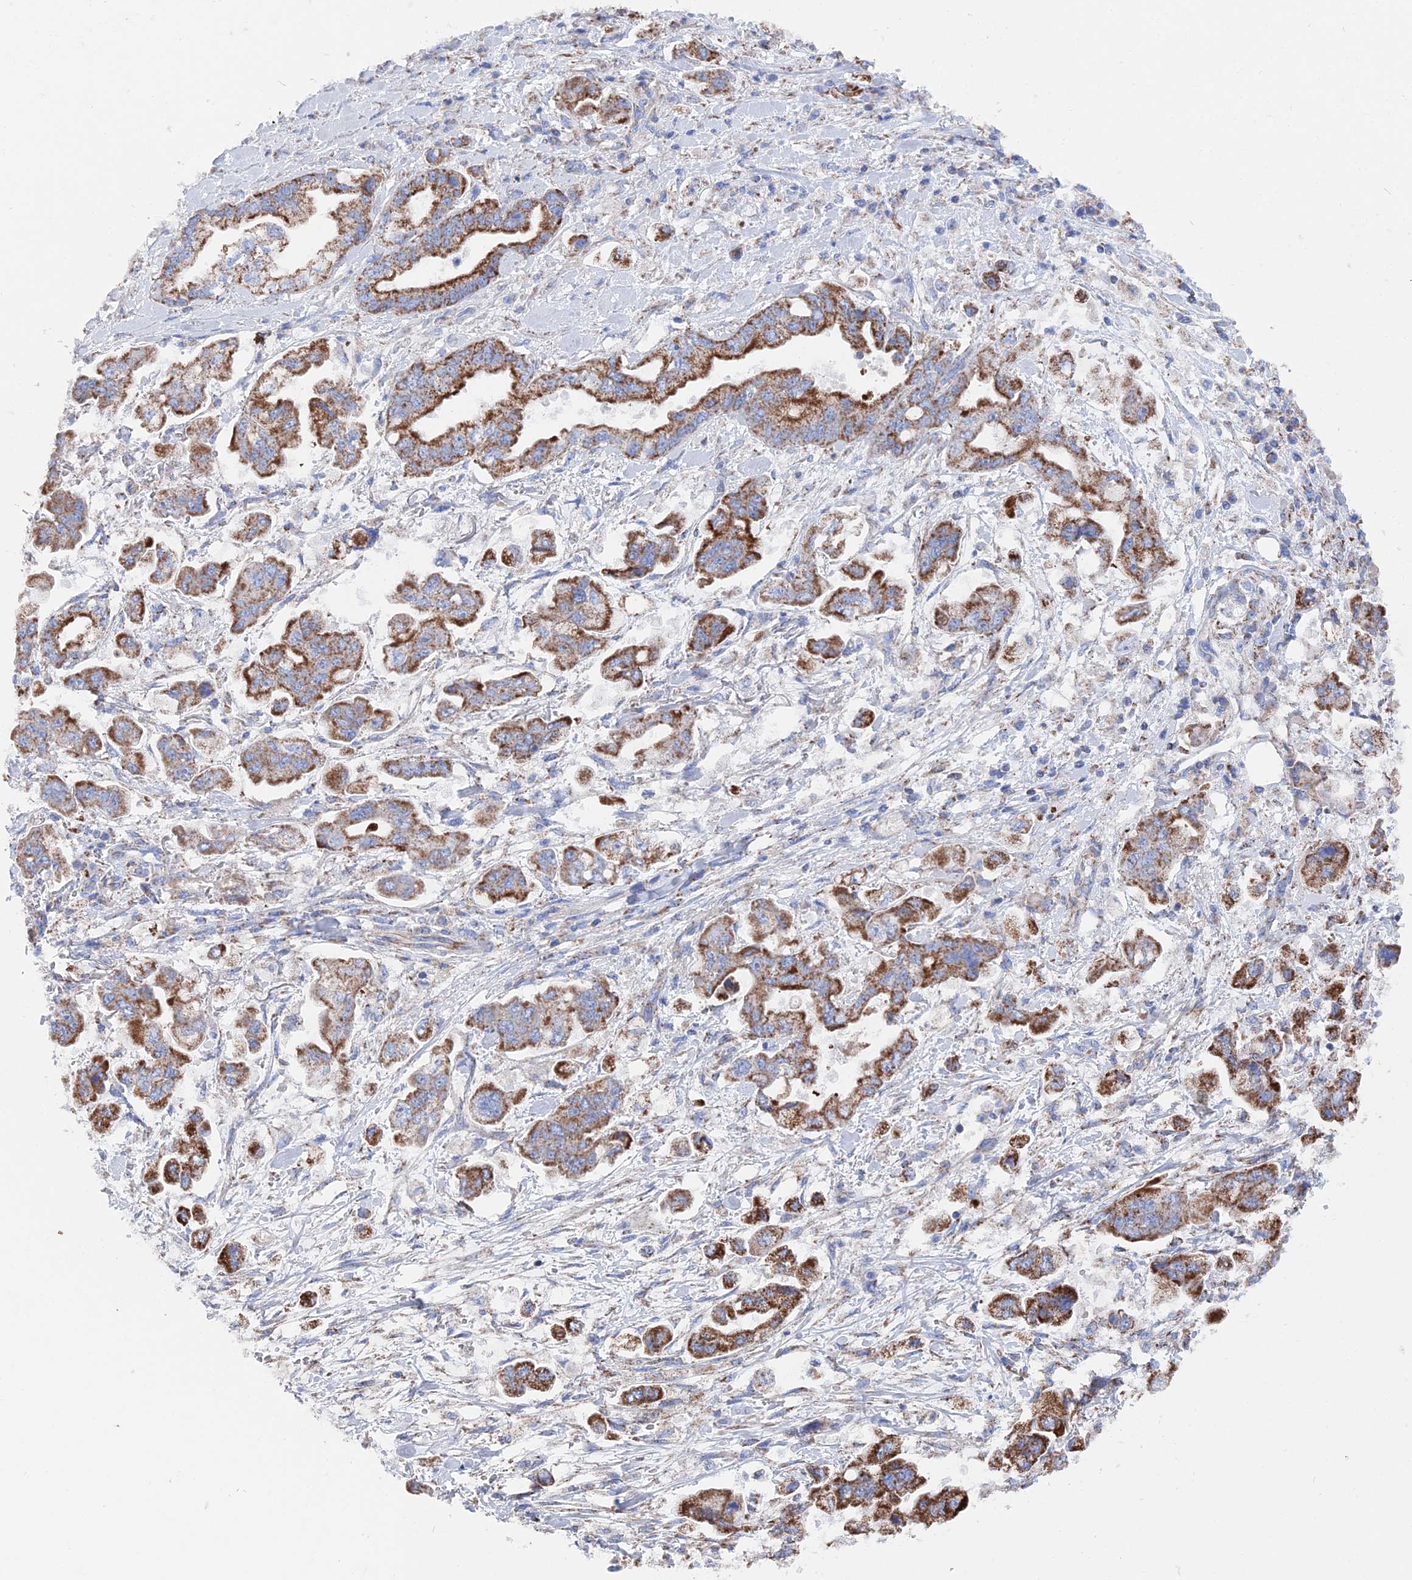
{"staining": {"intensity": "strong", "quantity": ">75%", "location": "cytoplasmic/membranous"}, "tissue": "stomach cancer", "cell_type": "Tumor cells", "image_type": "cancer", "snomed": [{"axis": "morphology", "description": "Adenocarcinoma, NOS"}, {"axis": "topography", "description": "Stomach"}], "caption": "The histopathology image exhibits immunohistochemical staining of stomach cancer. There is strong cytoplasmic/membranous expression is identified in about >75% of tumor cells.", "gene": "IFT80", "patient": {"sex": "male", "age": 62}}